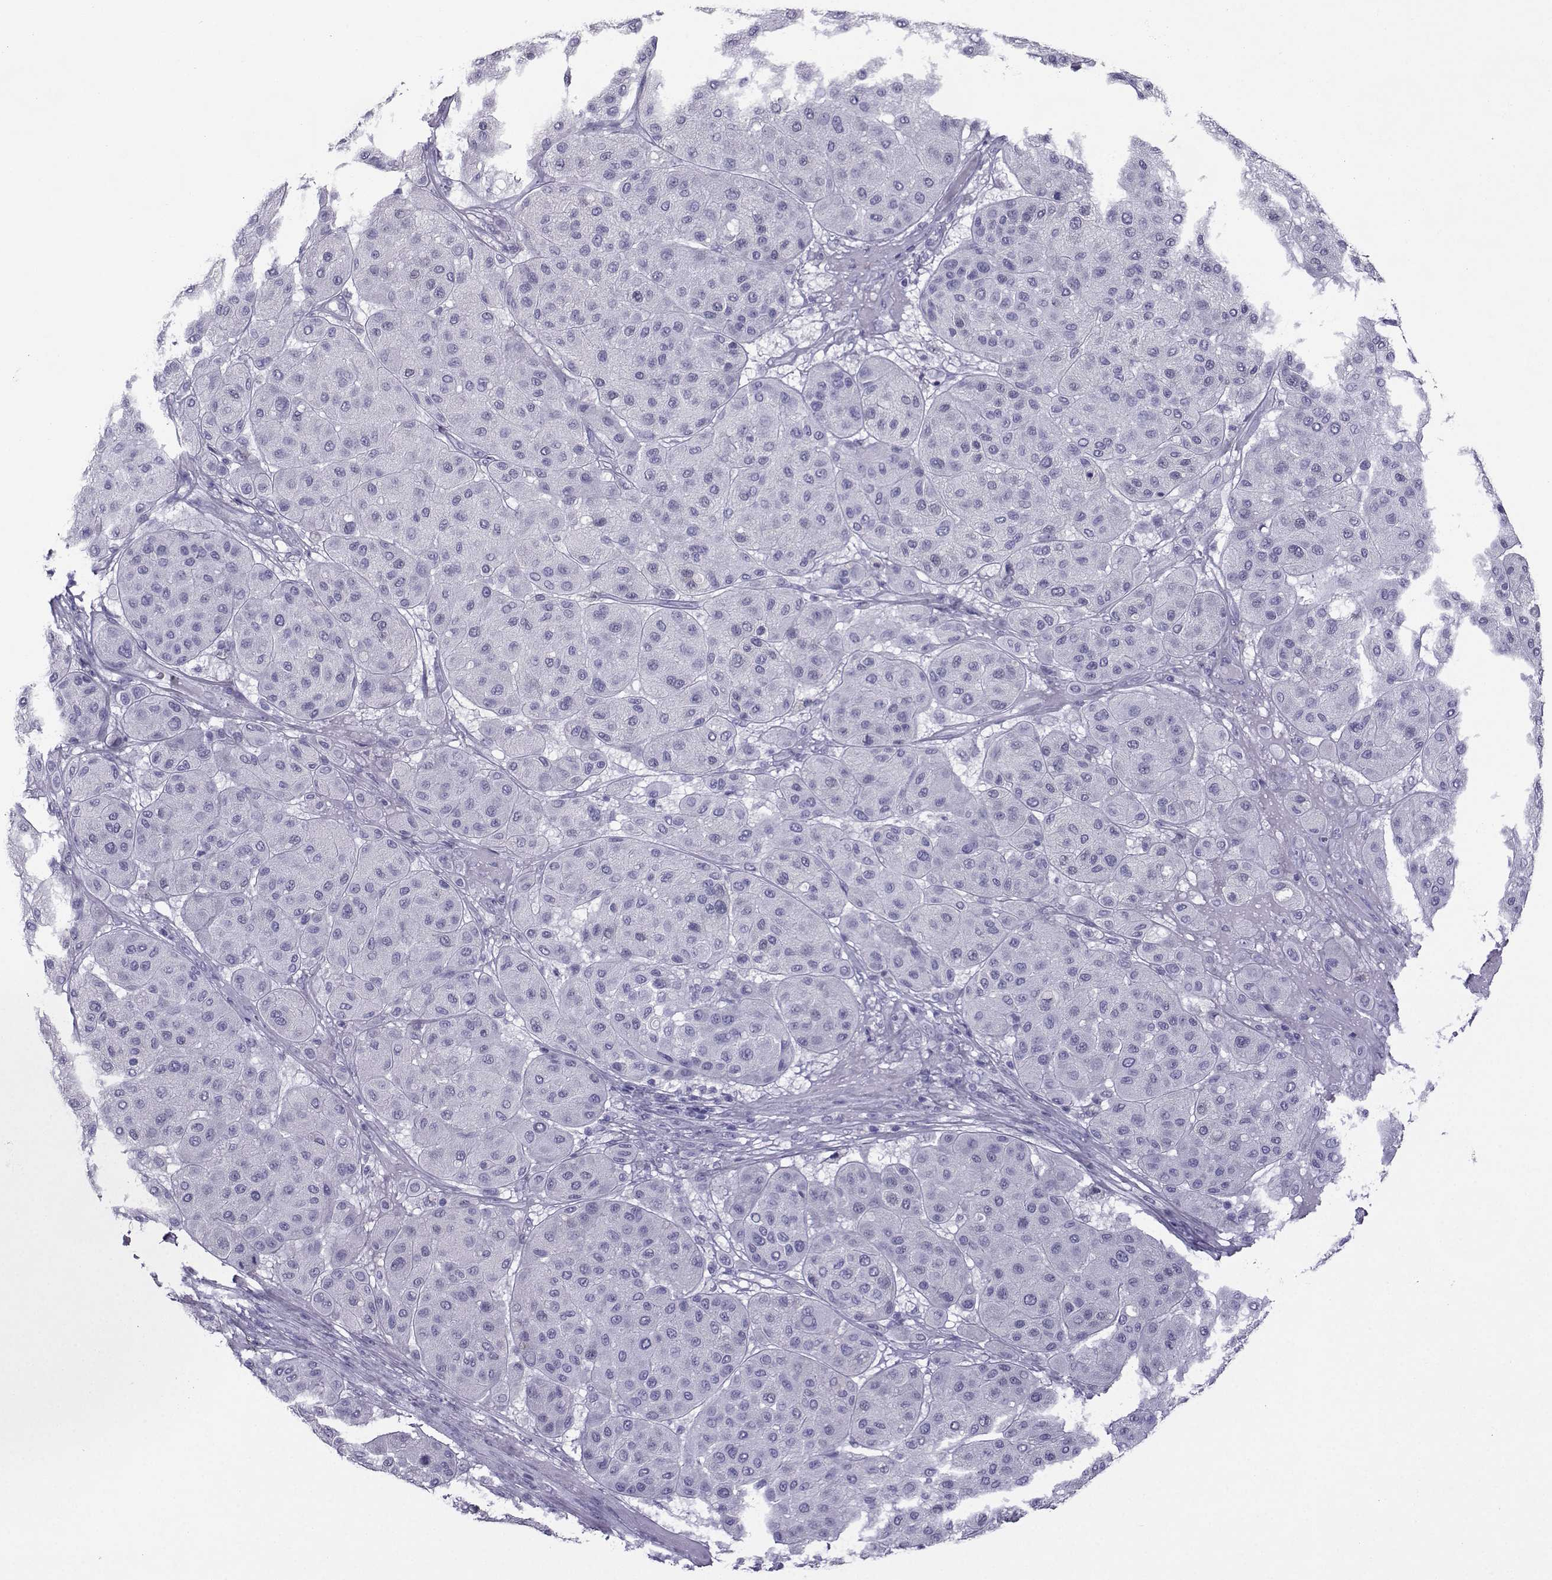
{"staining": {"intensity": "negative", "quantity": "none", "location": "none"}, "tissue": "melanoma", "cell_type": "Tumor cells", "image_type": "cancer", "snomed": [{"axis": "morphology", "description": "Malignant melanoma, Metastatic site"}, {"axis": "topography", "description": "Smooth muscle"}], "caption": "Immunohistochemistry histopathology image of neoplastic tissue: malignant melanoma (metastatic site) stained with DAB shows no significant protein positivity in tumor cells.", "gene": "CRYBB1", "patient": {"sex": "male", "age": 41}}